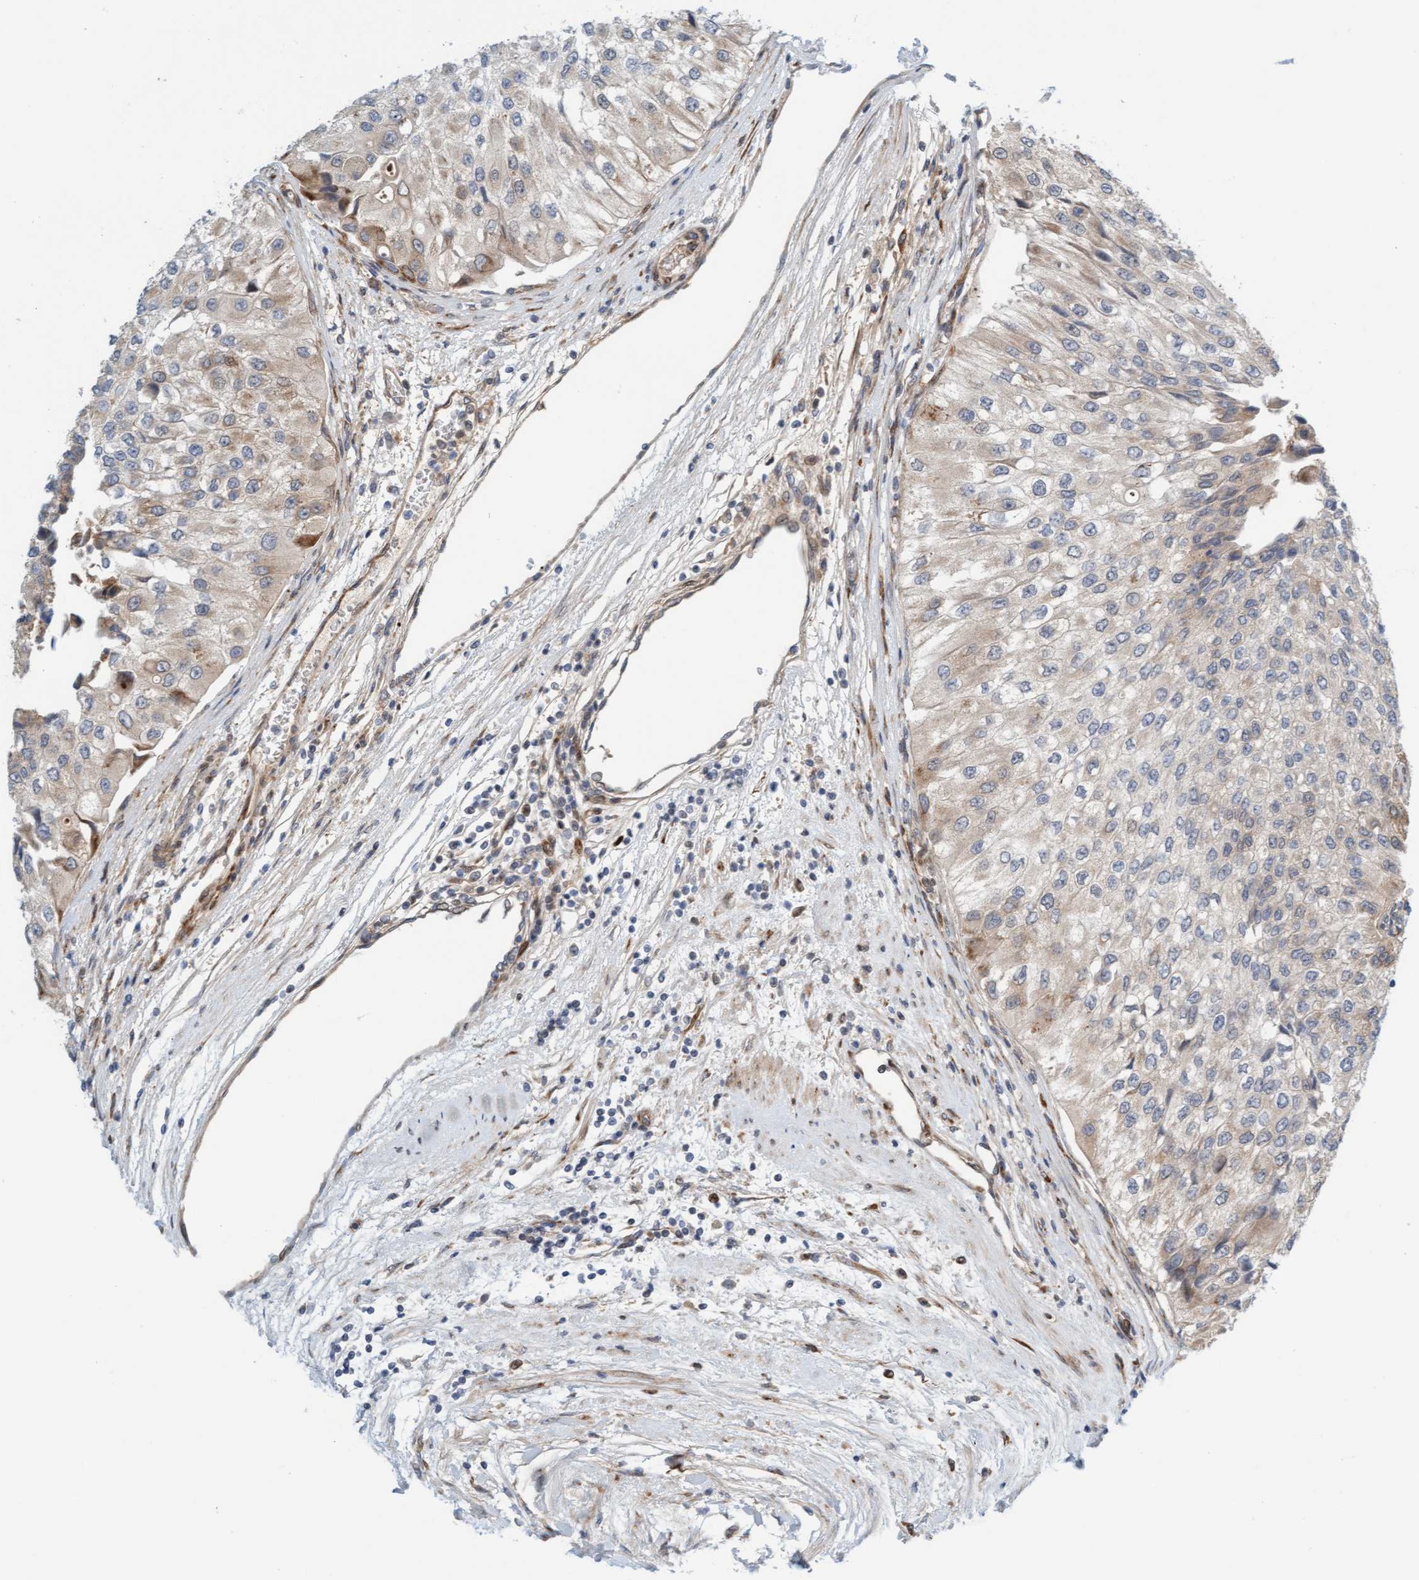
{"staining": {"intensity": "weak", "quantity": "<25%", "location": "cytoplasmic/membranous"}, "tissue": "urothelial cancer", "cell_type": "Tumor cells", "image_type": "cancer", "snomed": [{"axis": "morphology", "description": "Urothelial carcinoma, High grade"}, {"axis": "topography", "description": "Kidney"}, {"axis": "topography", "description": "Urinary bladder"}], "caption": "Immunohistochemistry of urothelial cancer shows no positivity in tumor cells. The staining was performed using DAB (3,3'-diaminobenzidine) to visualize the protein expression in brown, while the nuclei were stained in blue with hematoxylin (Magnification: 20x).", "gene": "EIF4EBP1", "patient": {"sex": "male", "age": 77}}